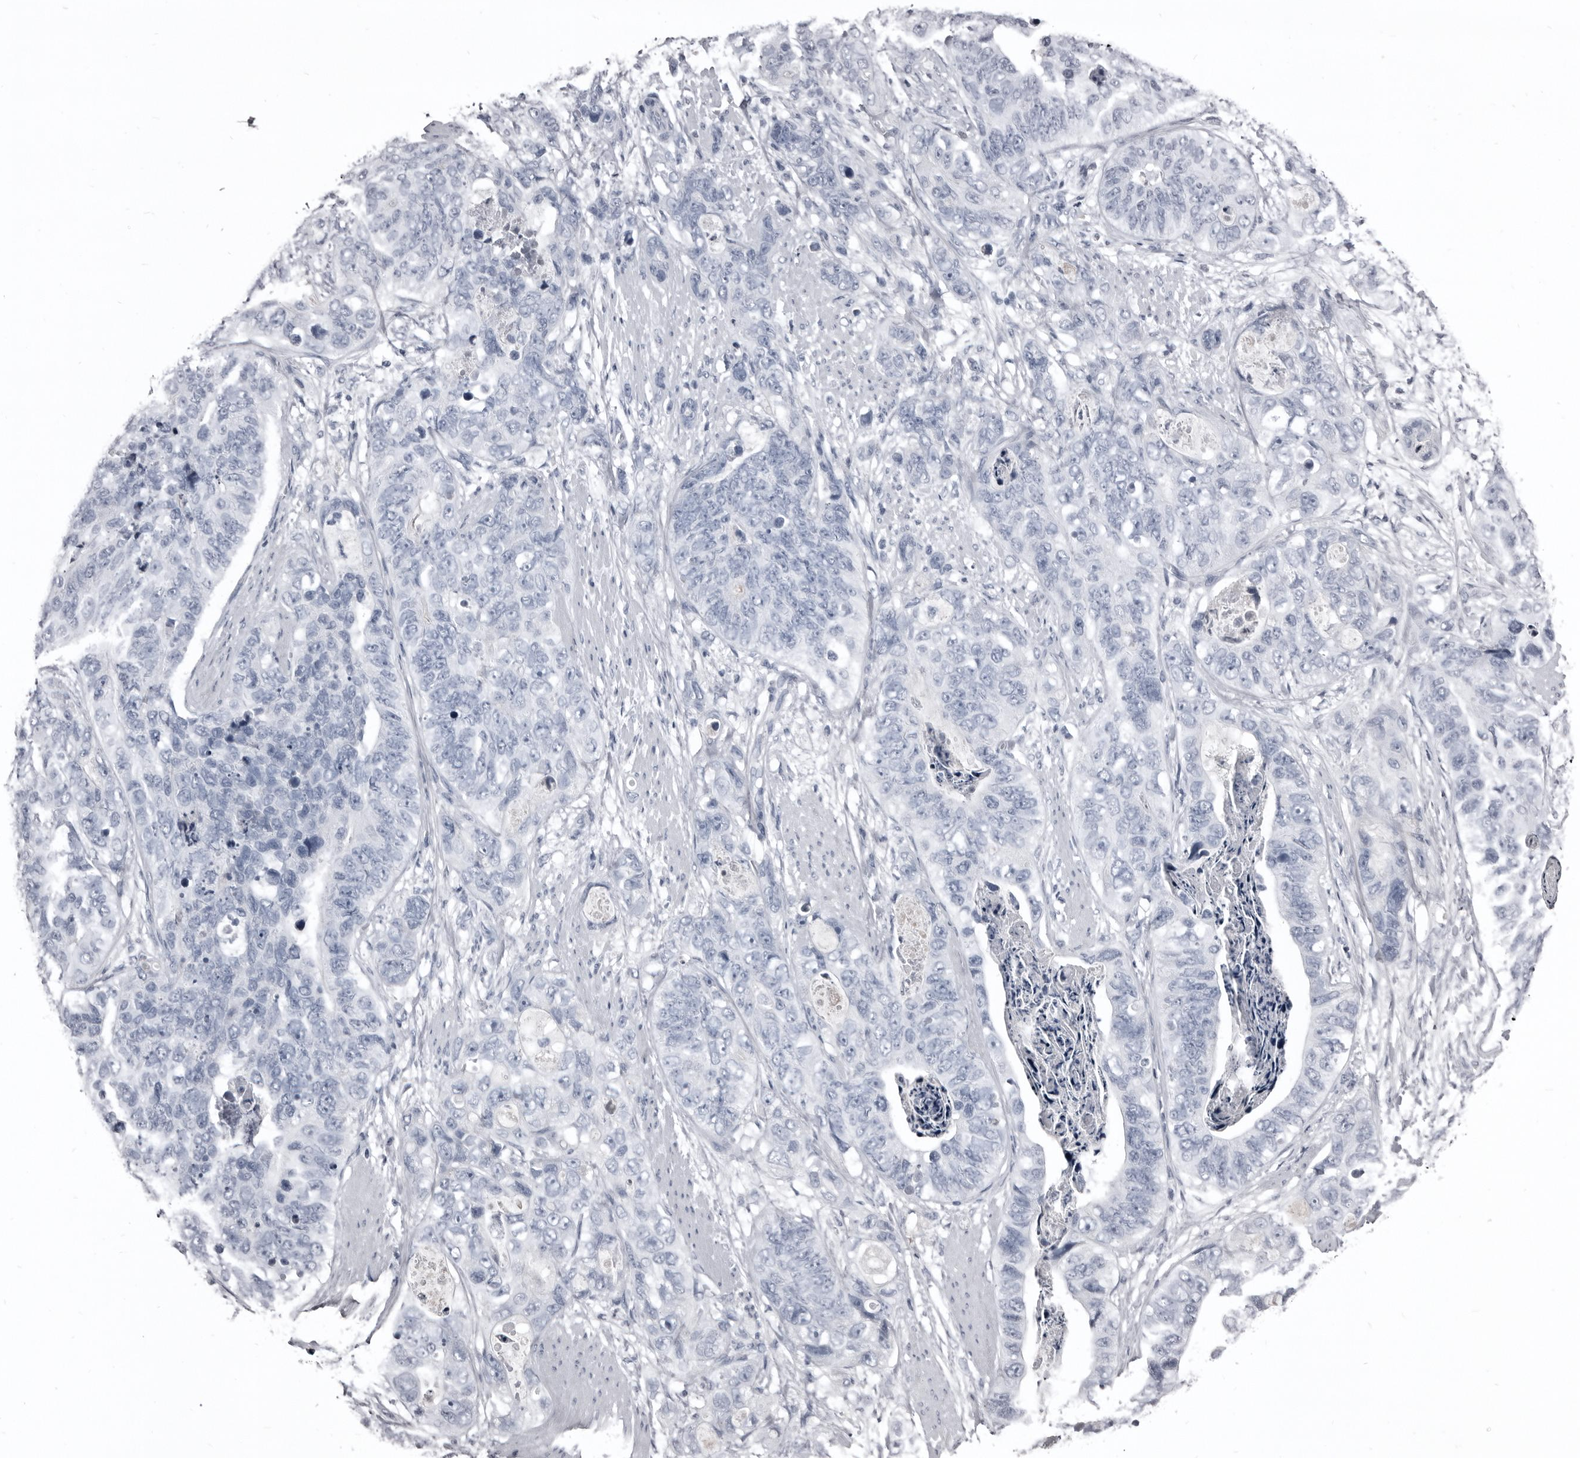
{"staining": {"intensity": "negative", "quantity": "none", "location": "none"}, "tissue": "stomach cancer", "cell_type": "Tumor cells", "image_type": "cancer", "snomed": [{"axis": "morphology", "description": "Adenocarcinoma, NOS"}, {"axis": "topography", "description": "Stomach"}], "caption": "DAB (3,3'-diaminobenzidine) immunohistochemical staining of stomach cancer exhibits no significant staining in tumor cells.", "gene": "GREB1", "patient": {"sex": "female", "age": 89}}